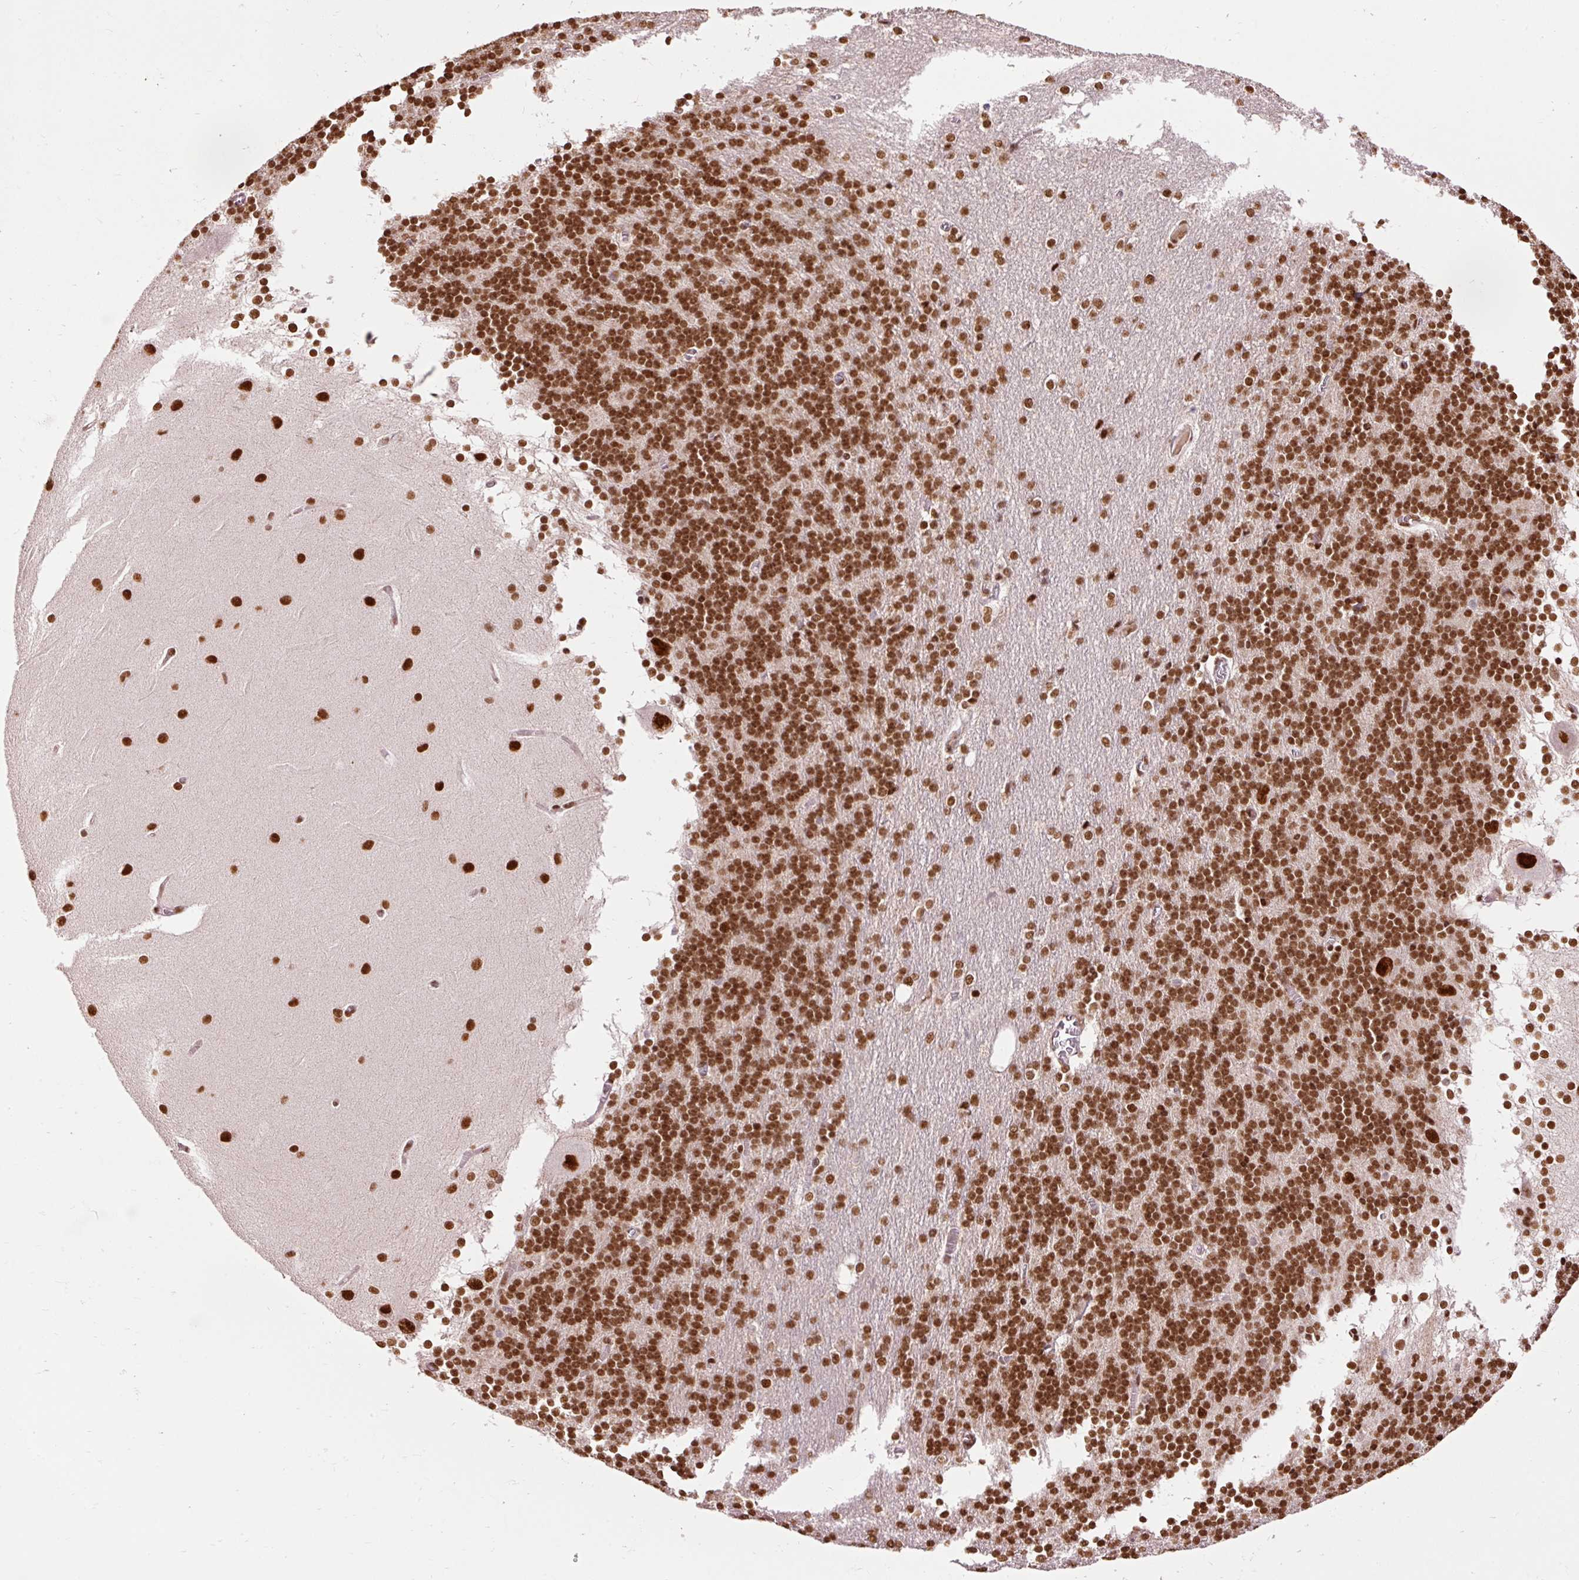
{"staining": {"intensity": "strong", "quantity": ">75%", "location": "nuclear"}, "tissue": "cerebellum", "cell_type": "Cells in granular layer", "image_type": "normal", "snomed": [{"axis": "morphology", "description": "Normal tissue, NOS"}, {"axis": "topography", "description": "Cerebellum"}], "caption": "The micrograph demonstrates staining of normal cerebellum, revealing strong nuclear protein staining (brown color) within cells in granular layer. (DAB IHC with brightfield microscopy, high magnification).", "gene": "ZBTB44", "patient": {"sex": "female", "age": 54}}